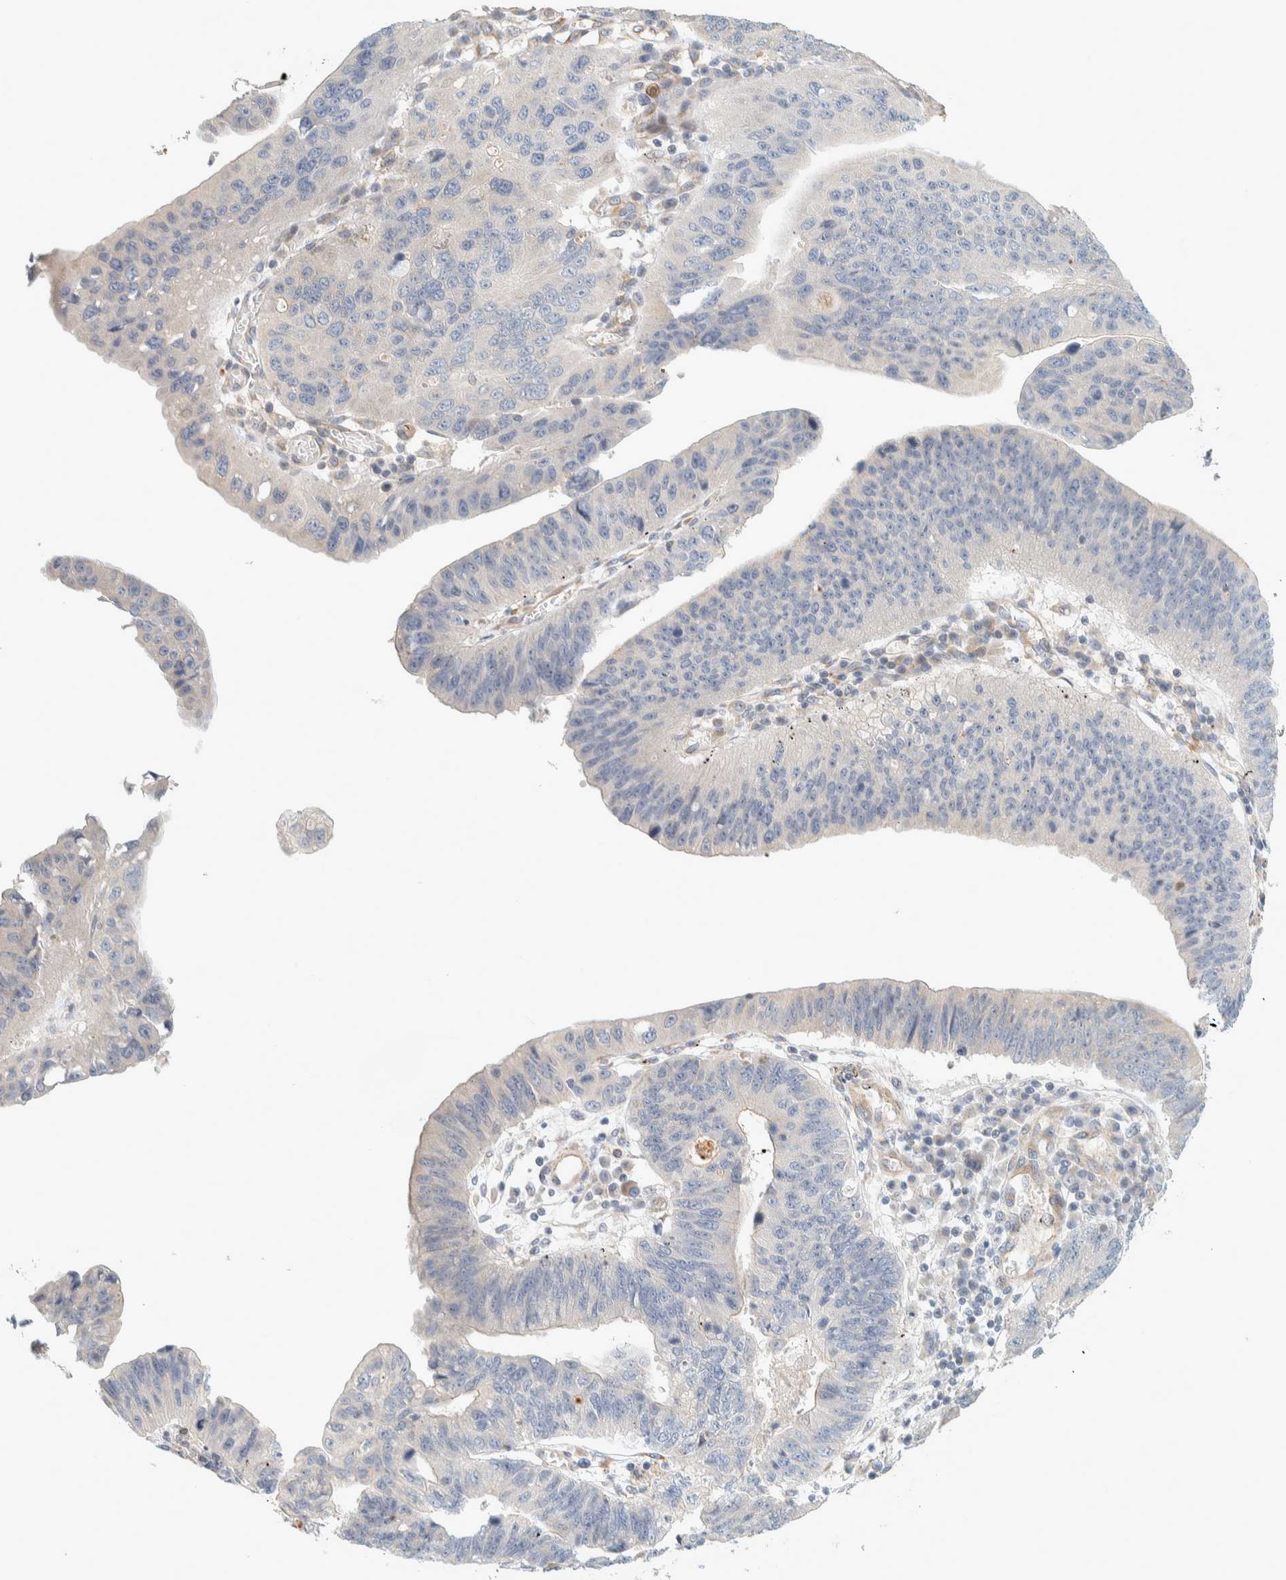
{"staining": {"intensity": "negative", "quantity": "none", "location": "none"}, "tissue": "stomach cancer", "cell_type": "Tumor cells", "image_type": "cancer", "snomed": [{"axis": "morphology", "description": "Adenocarcinoma, NOS"}, {"axis": "topography", "description": "Stomach"}], "caption": "An image of human stomach cancer is negative for staining in tumor cells. (Brightfield microscopy of DAB immunohistochemistry (IHC) at high magnification).", "gene": "CDR2", "patient": {"sex": "male", "age": 59}}